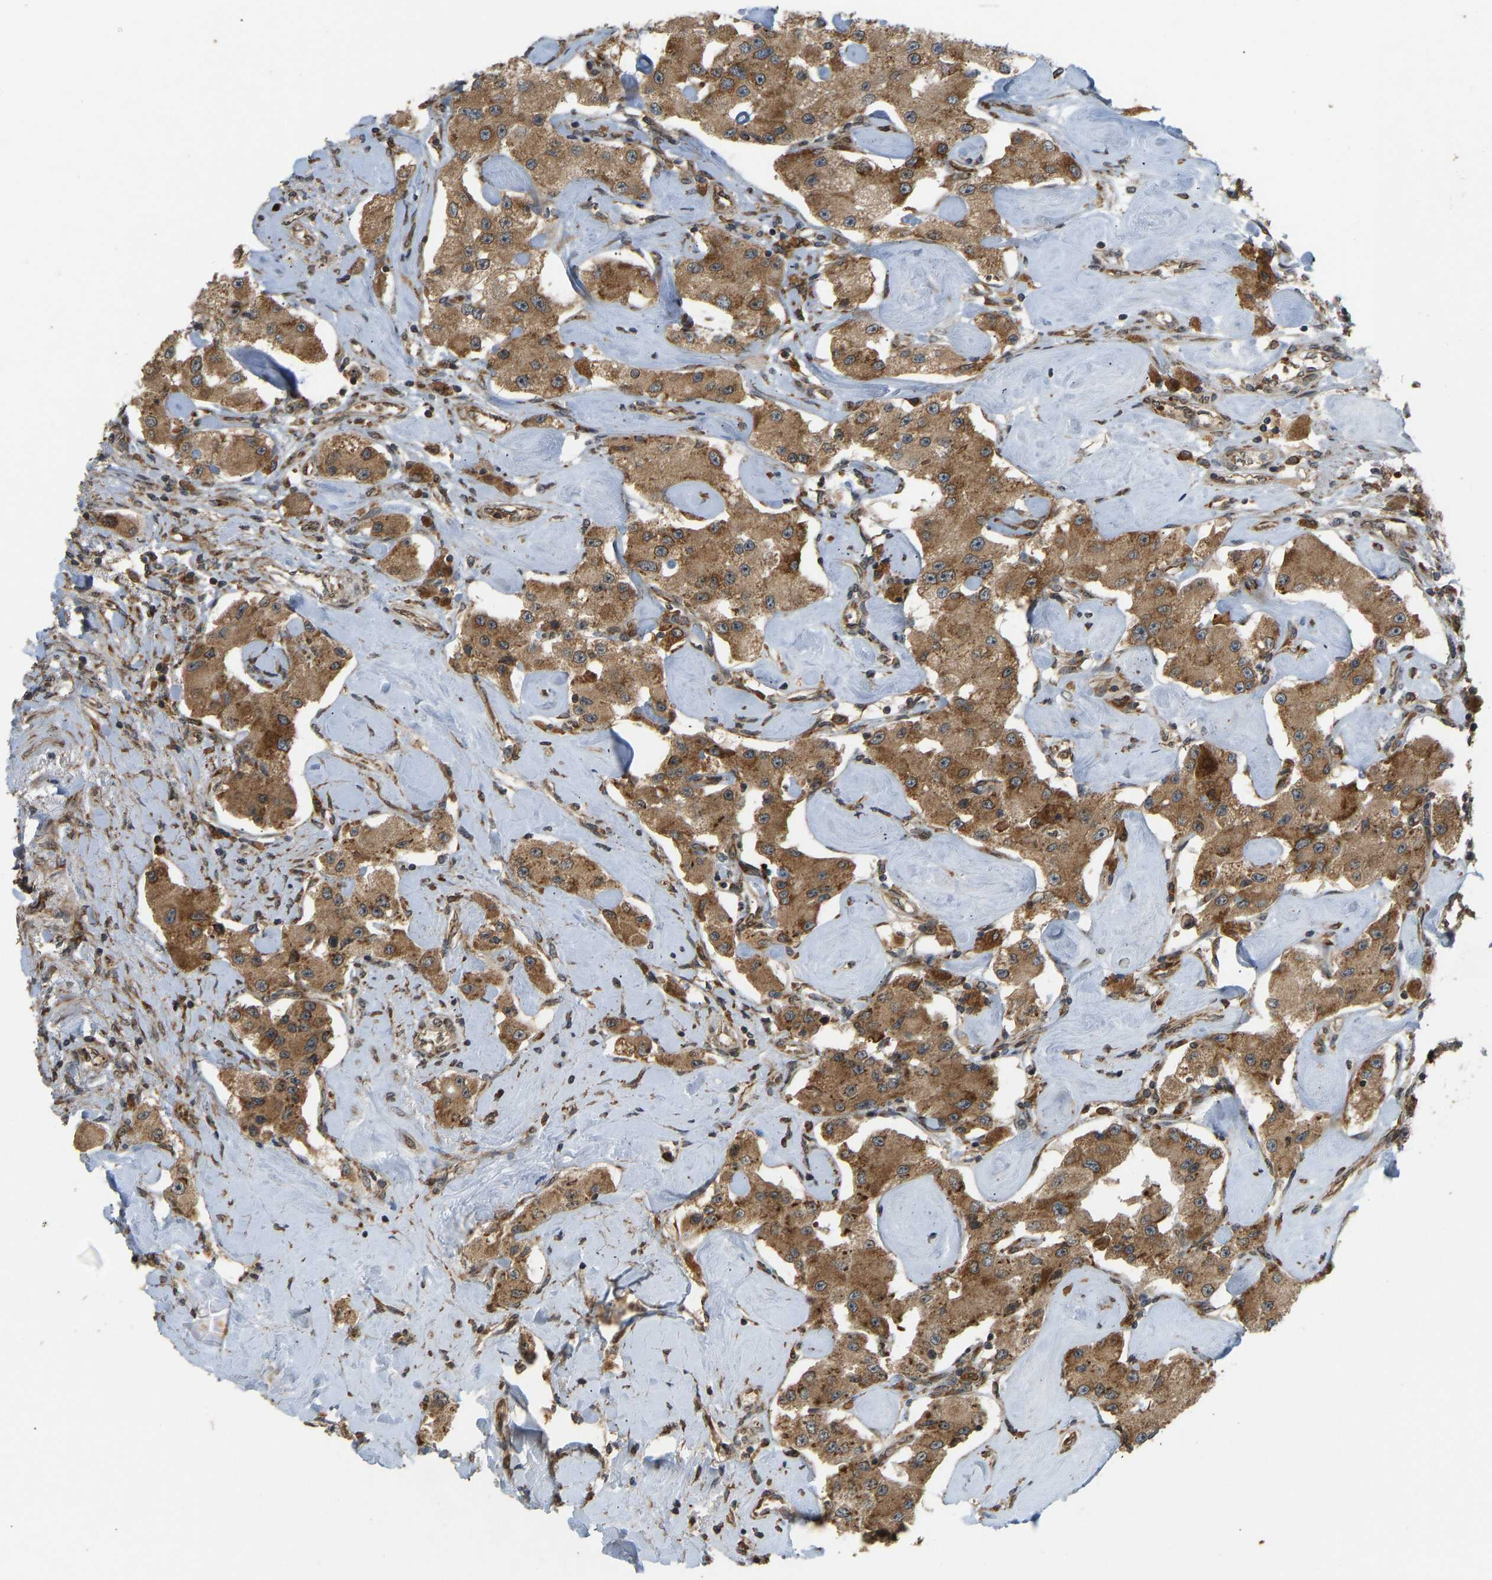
{"staining": {"intensity": "moderate", "quantity": ">75%", "location": "cytoplasmic/membranous"}, "tissue": "carcinoid", "cell_type": "Tumor cells", "image_type": "cancer", "snomed": [{"axis": "morphology", "description": "Carcinoid, malignant, NOS"}, {"axis": "topography", "description": "Pancreas"}], "caption": "Immunohistochemistry photomicrograph of neoplastic tissue: malignant carcinoid stained using immunohistochemistry demonstrates medium levels of moderate protein expression localized specifically in the cytoplasmic/membranous of tumor cells, appearing as a cytoplasmic/membranous brown color.", "gene": "RPN2", "patient": {"sex": "male", "age": 41}}